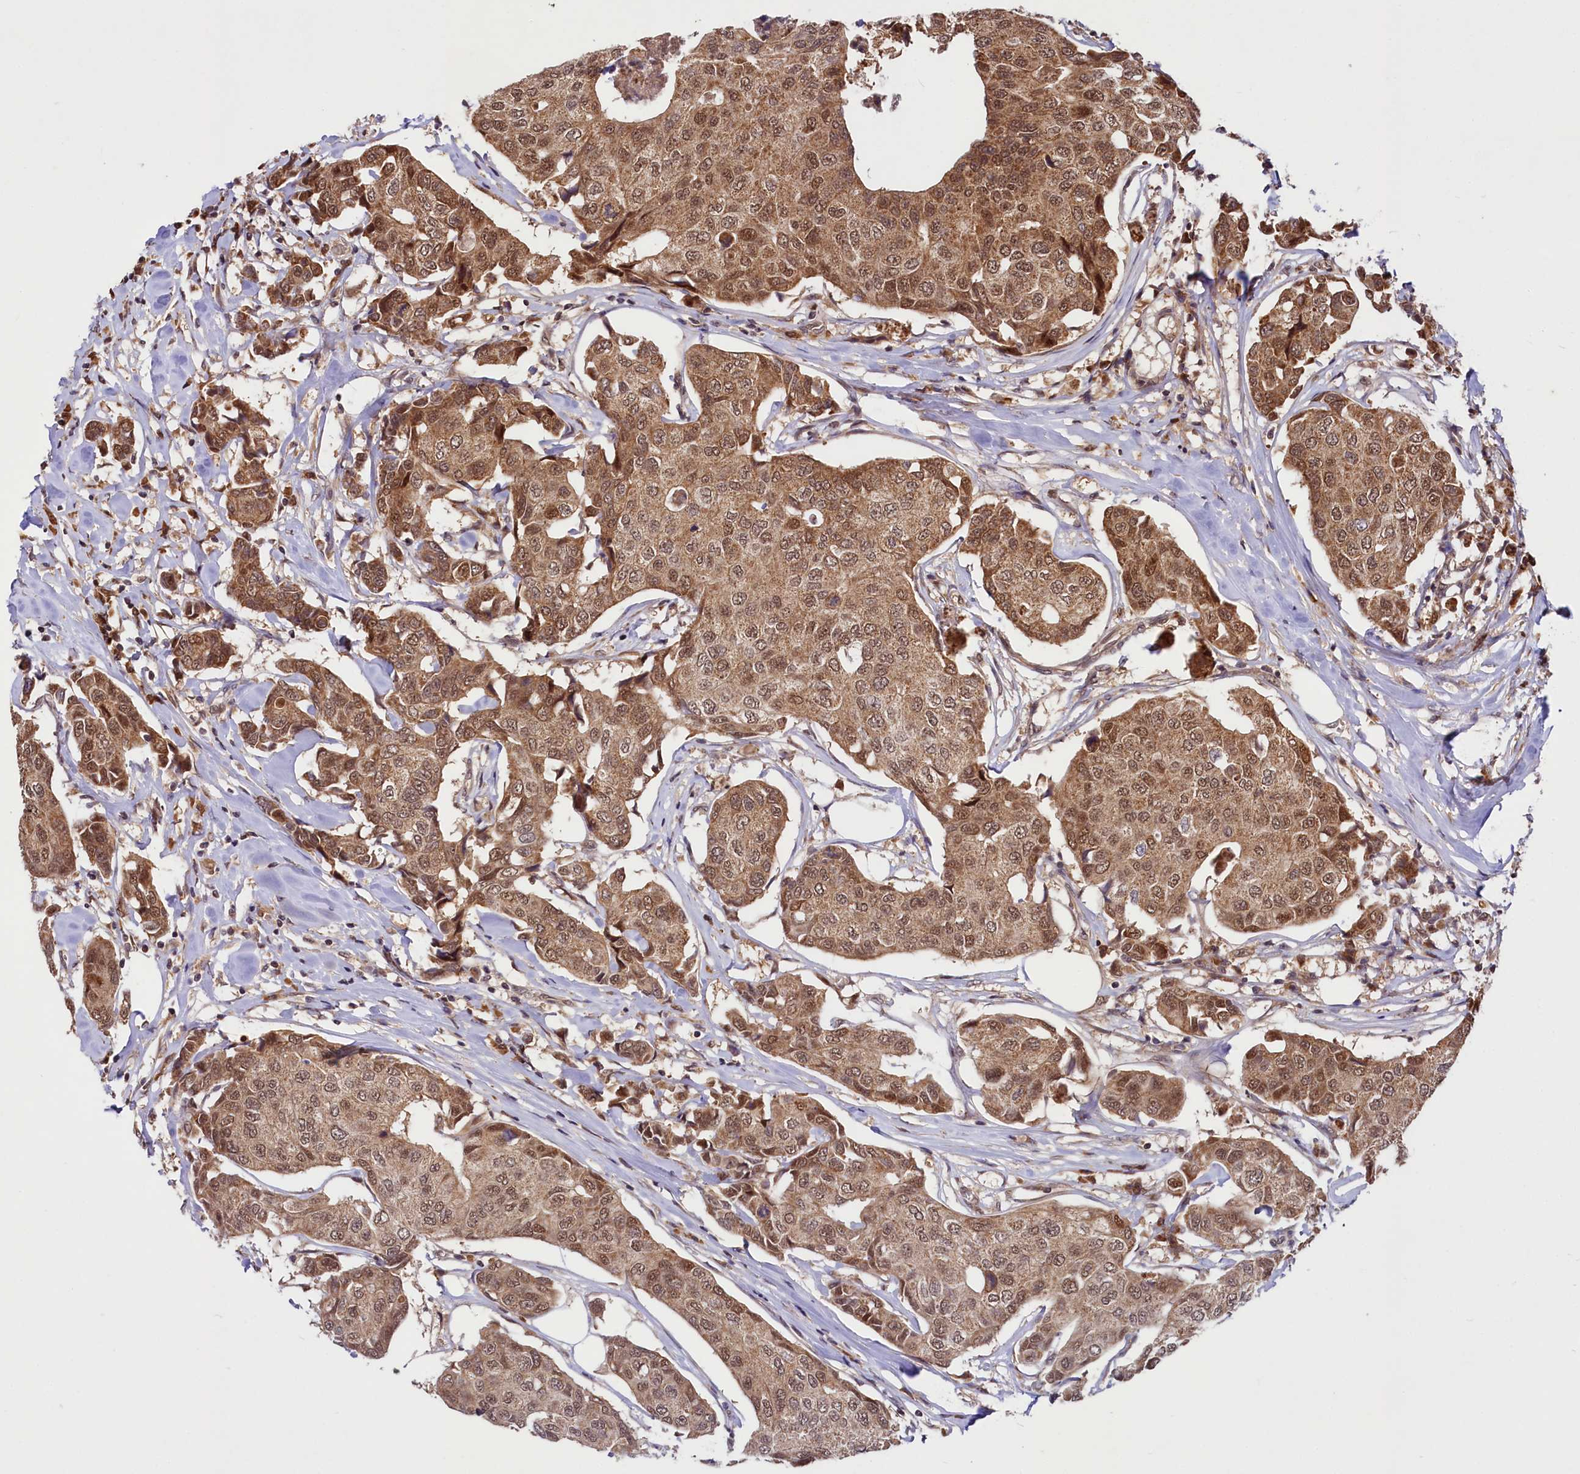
{"staining": {"intensity": "moderate", "quantity": ">75%", "location": "cytoplasmic/membranous,nuclear"}, "tissue": "breast cancer", "cell_type": "Tumor cells", "image_type": "cancer", "snomed": [{"axis": "morphology", "description": "Duct carcinoma"}, {"axis": "topography", "description": "Breast"}], "caption": "Immunohistochemistry (IHC) of human breast cancer (infiltrating ductal carcinoma) displays medium levels of moderate cytoplasmic/membranous and nuclear expression in approximately >75% of tumor cells.", "gene": "UBE3A", "patient": {"sex": "female", "age": 80}}